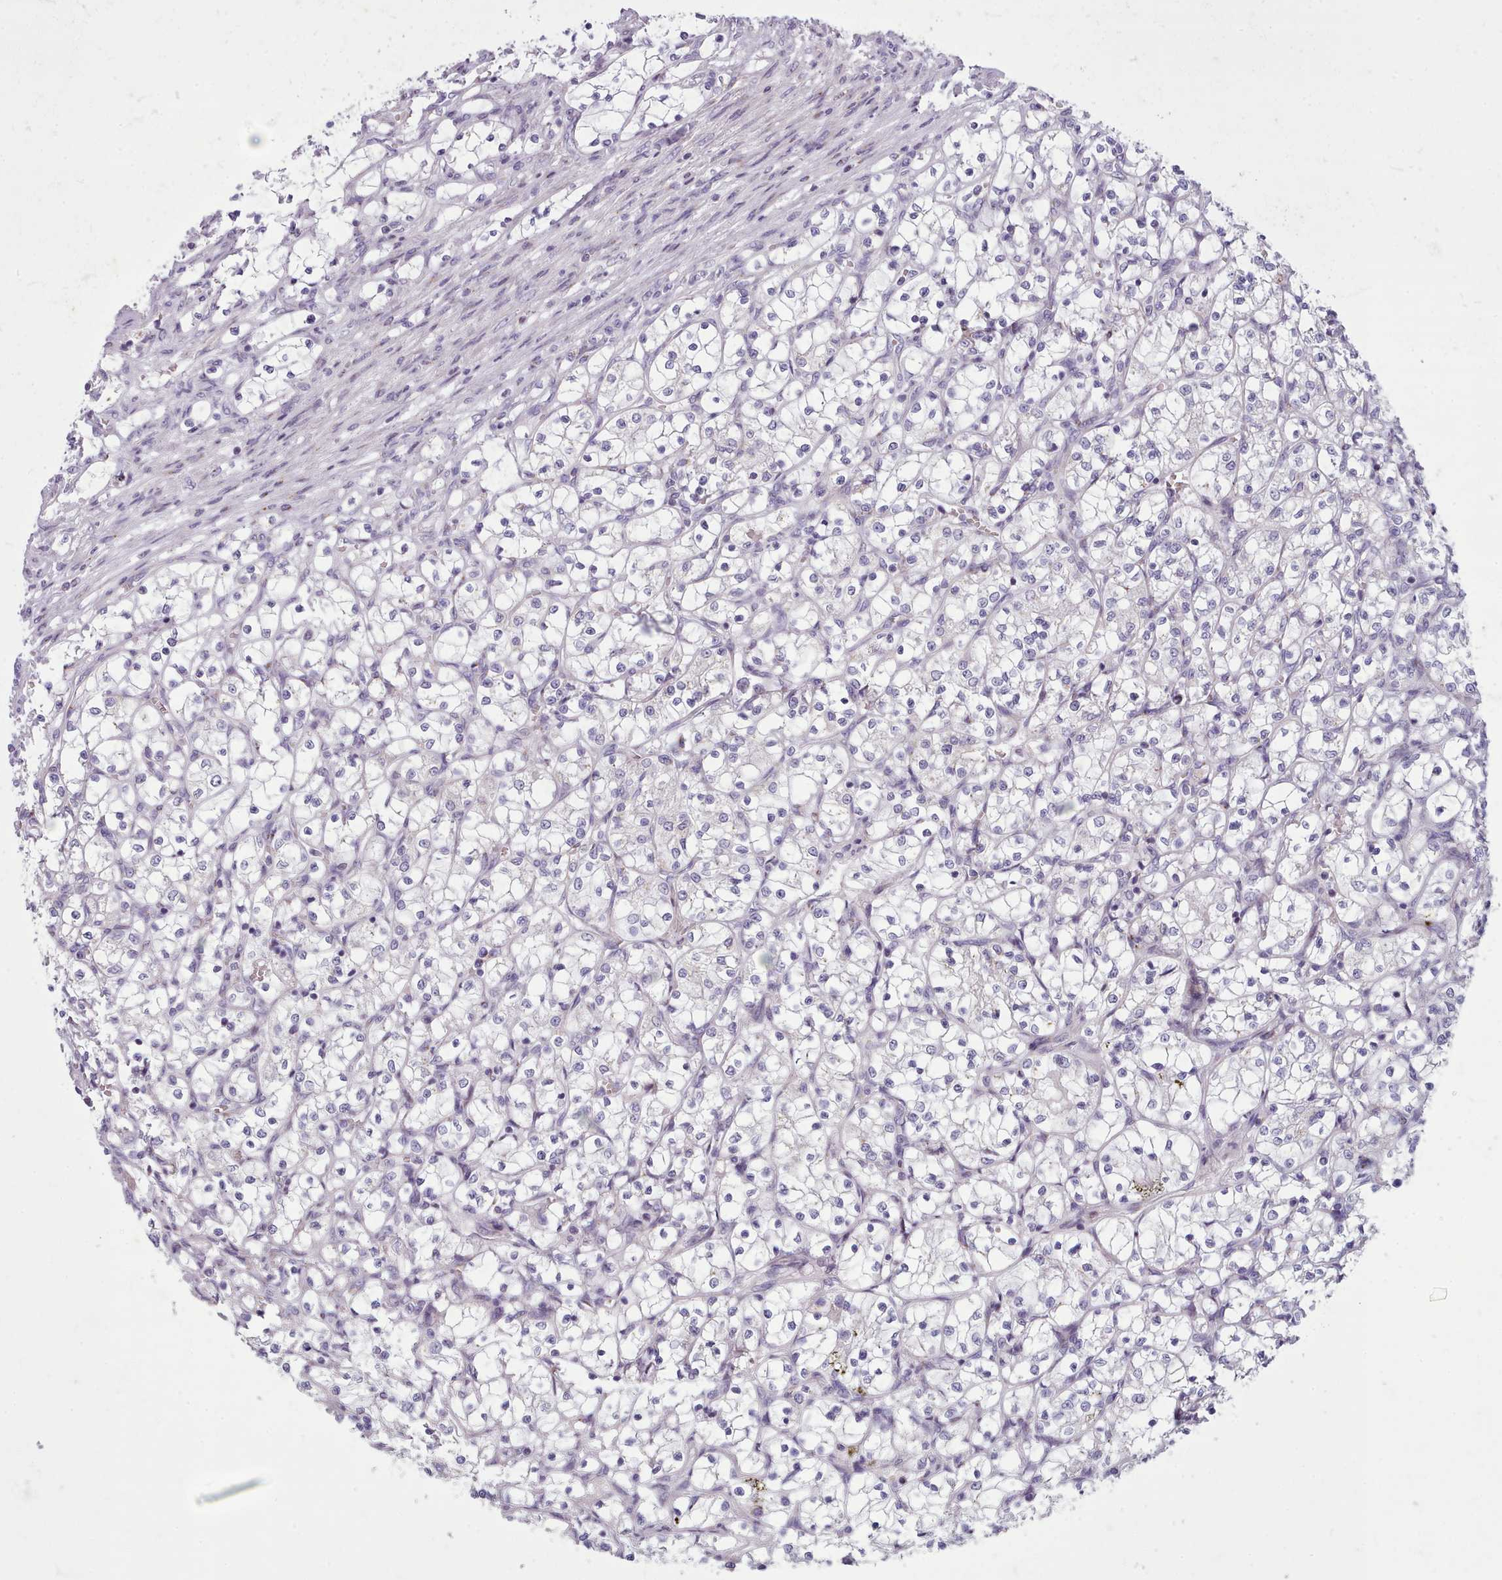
{"staining": {"intensity": "negative", "quantity": "none", "location": "none"}, "tissue": "renal cancer", "cell_type": "Tumor cells", "image_type": "cancer", "snomed": [{"axis": "morphology", "description": "Adenocarcinoma, NOS"}, {"axis": "topography", "description": "Kidney"}], "caption": "Immunohistochemistry (IHC) of human renal cancer exhibits no positivity in tumor cells.", "gene": "SLC52A3", "patient": {"sex": "female", "age": 69}}